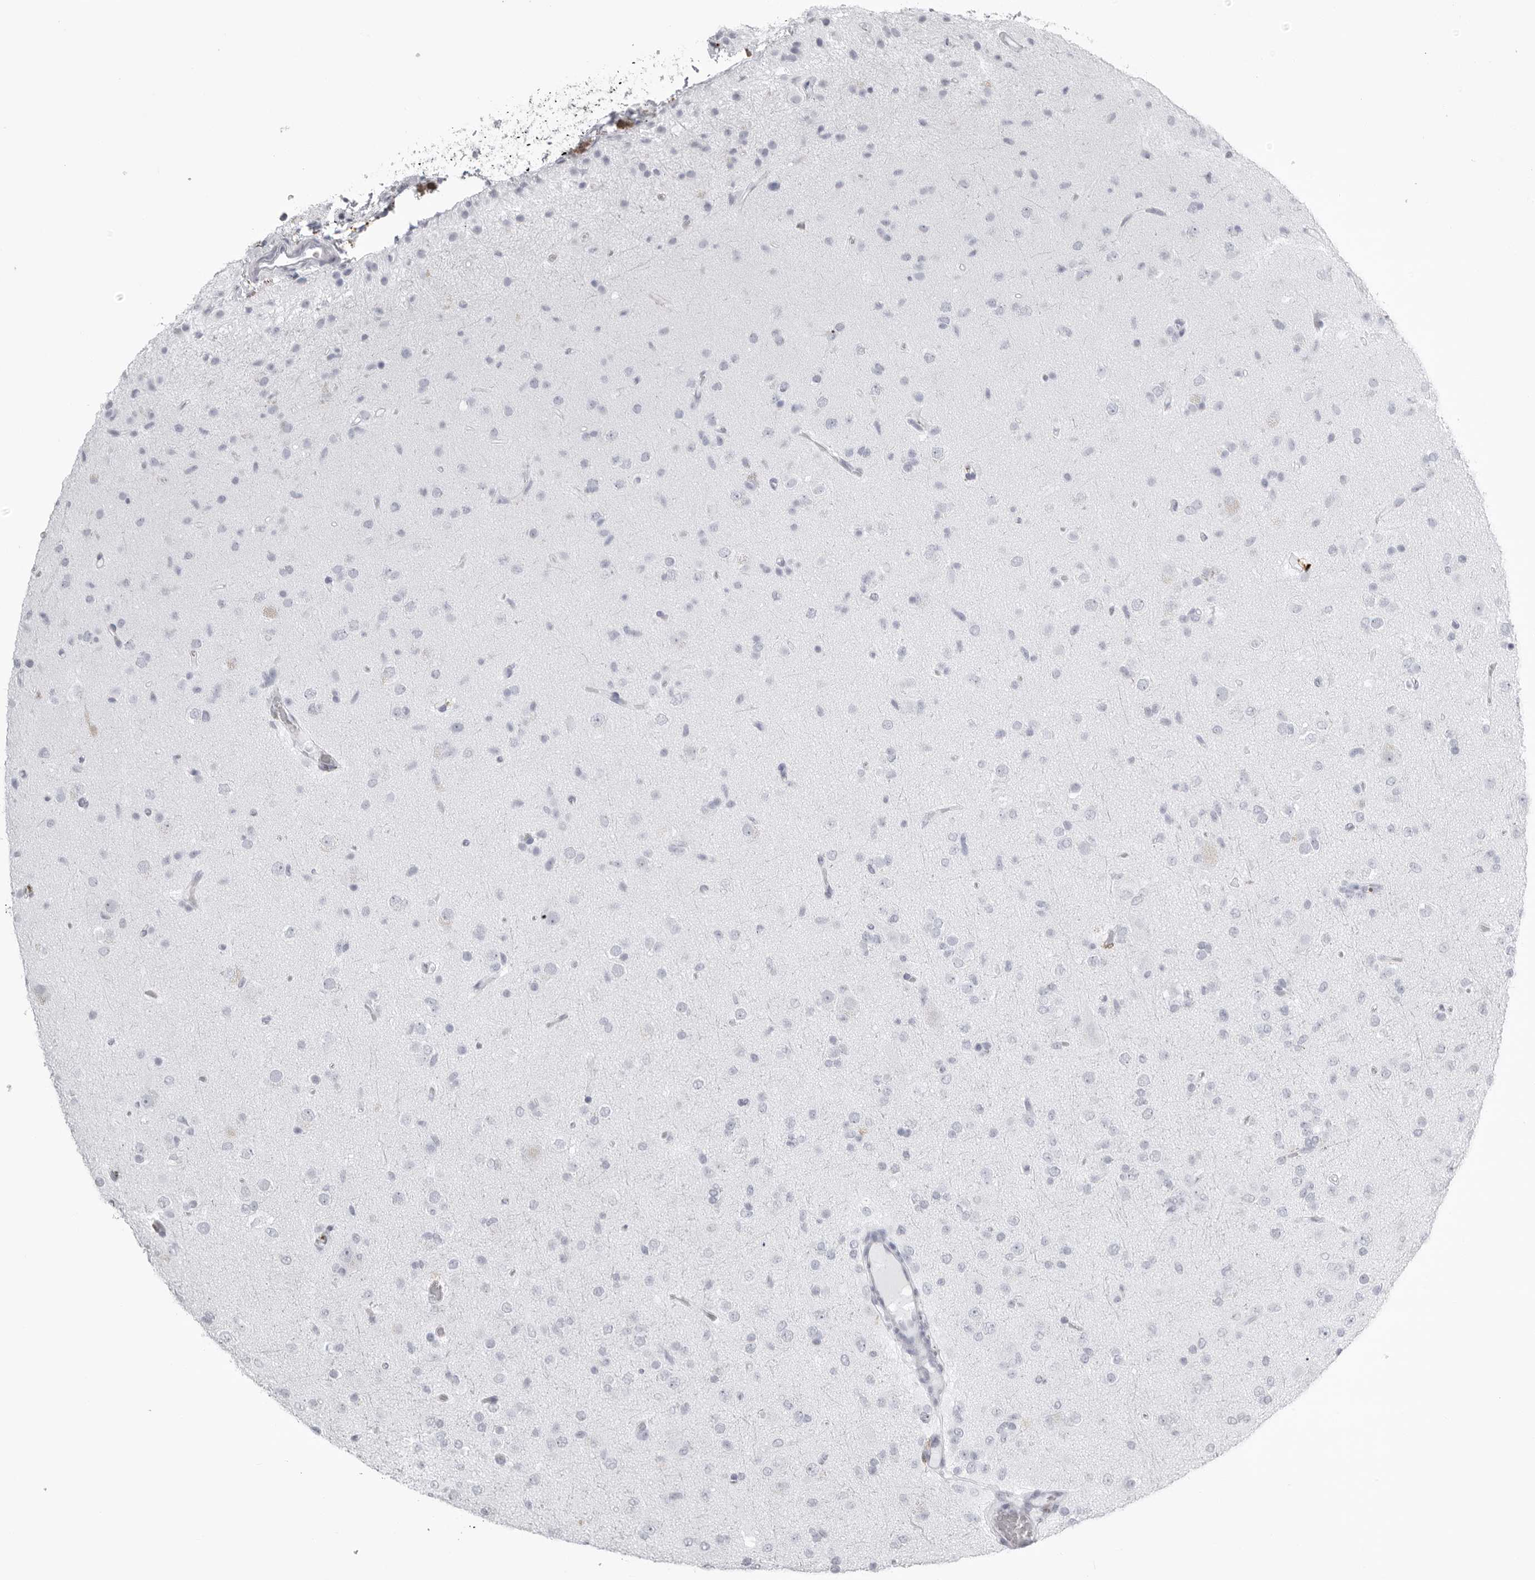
{"staining": {"intensity": "negative", "quantity": "none", "location": "none"}, "tissue": "glioma", "cell_type": "Tumor cells", "image_type": "cancer", "snomed": [{"axis": "morphology", "description": "Glioma, malignant, Low grade"}, {"axis": "topography", "description": "Brain"}], "caption": "An image of glioma stained for a protein exhibits no brown staining in tumor cells.", "gene": "KLK9", "patient": {"sex": "male", "age": 65}}